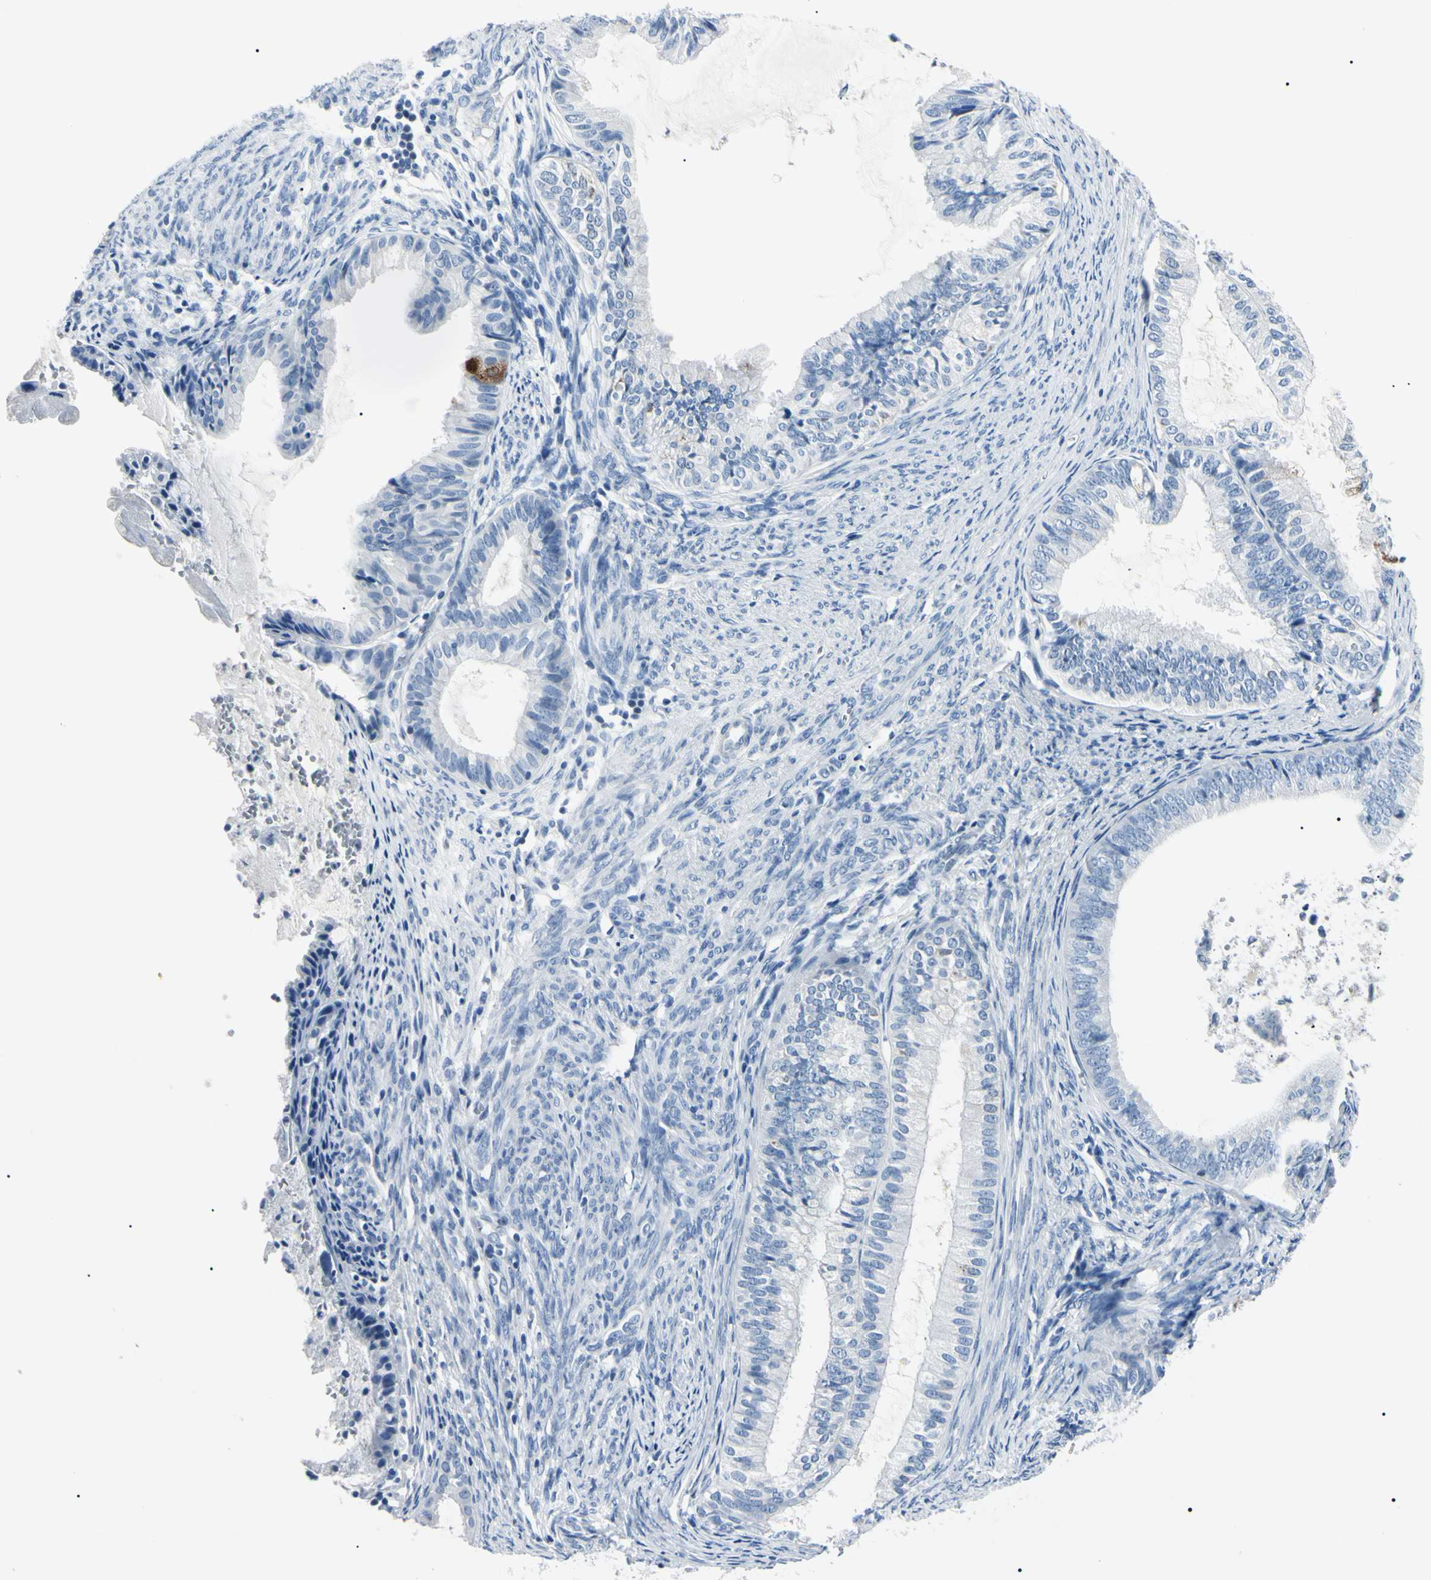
{"staining": {"intensity": "negative", "quantity": "none", "location": "none"}, "tissue": "endometrial cancer", "cell_type": "Tumor cells", "image_type": "cancer", "snomed": [{"axis": "morphology", "description": "Adenocarcinoma, NOS"}, {"axis": "topography", "description": "Endometrium"}], "caption": "This is an immunohistochemistry (IHC) photomicrograph of endometrial cancer (adenocarcinoma). There is no positivity in tumor cells.", "gene": "CA2", "patient": {"sex": "female", "age": 86}}